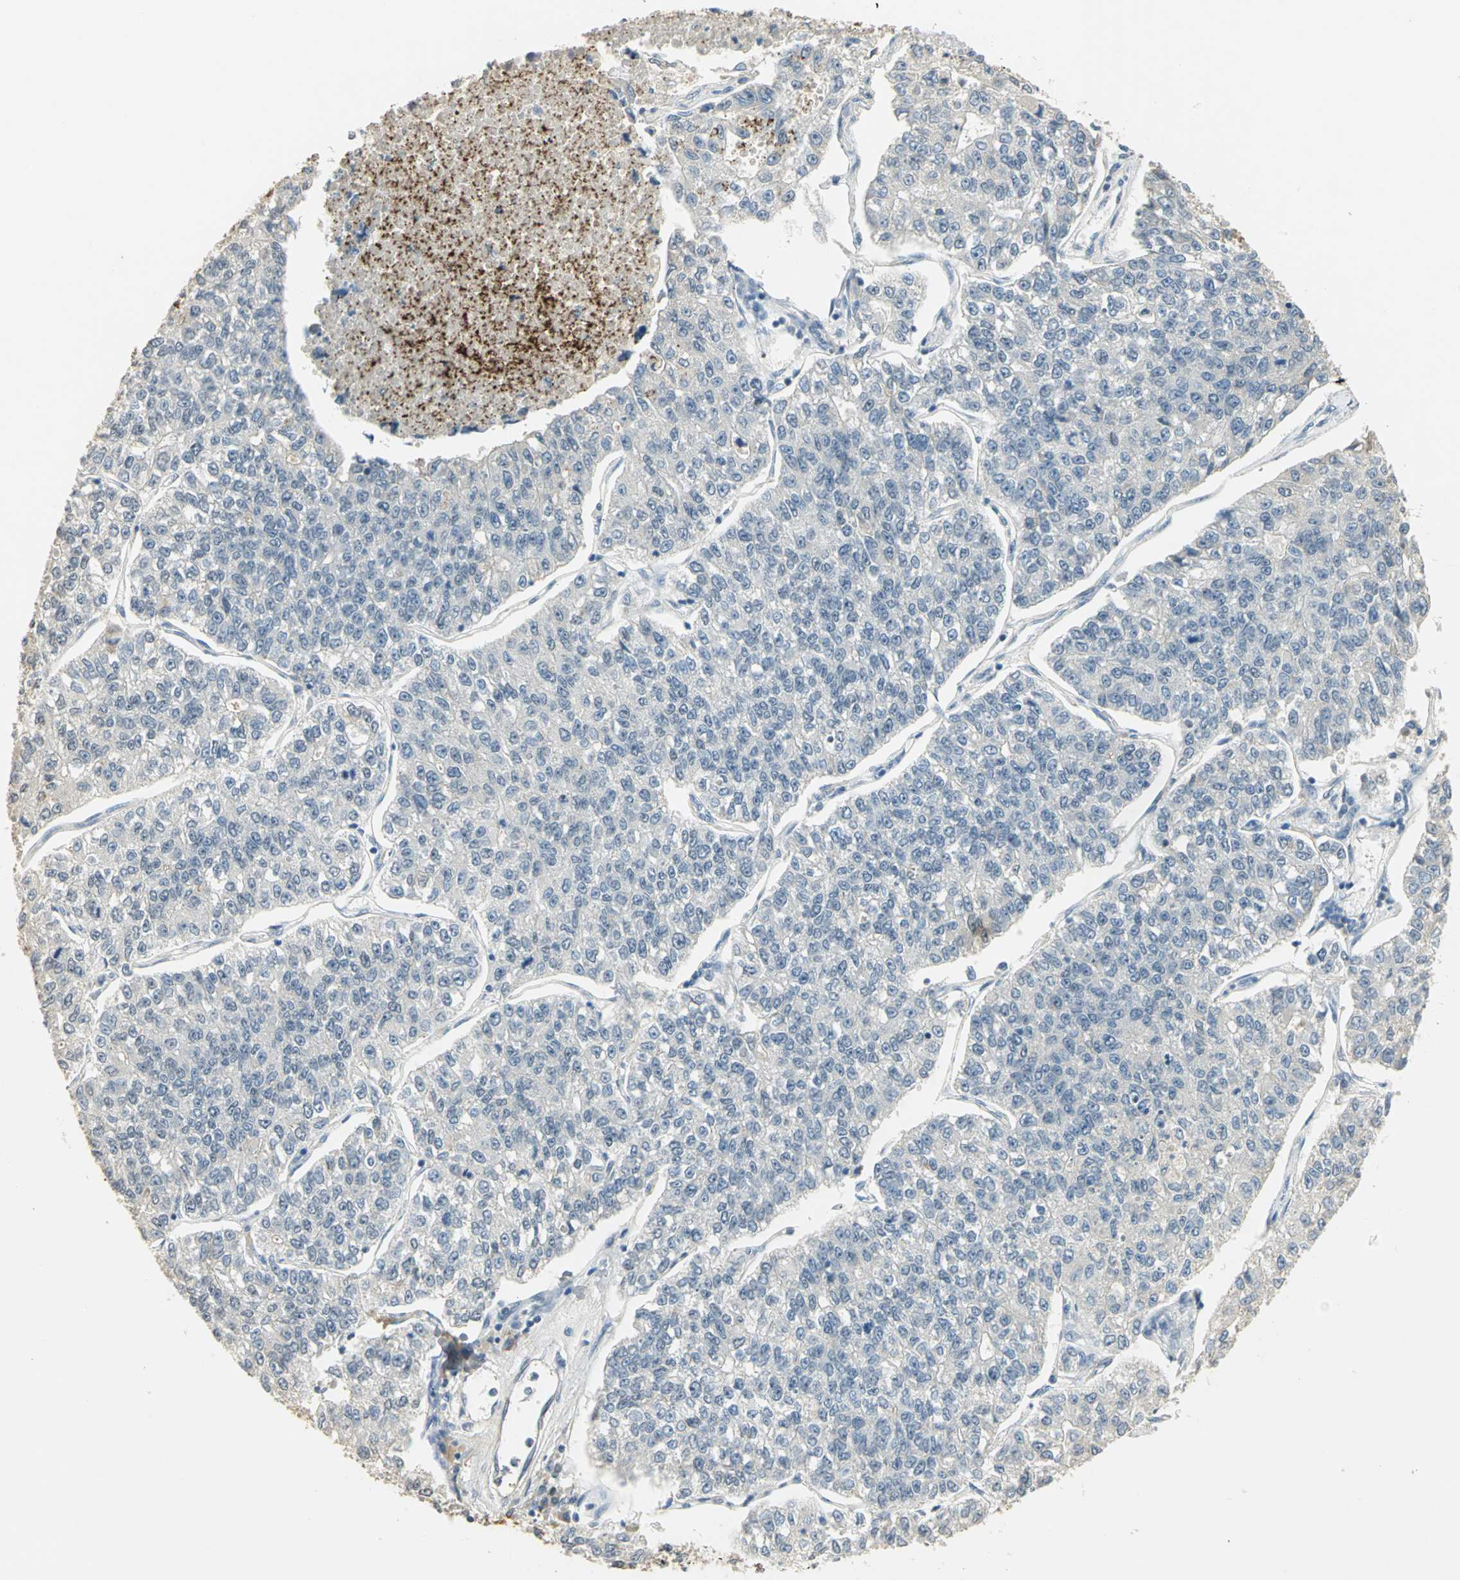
{"staining": {"intensity": "negative", "quantity": "none", "location": "none"}, "tissue": "lung cancer", "cell_type": "Tumor cells", "image_type": "cancer", "snomed": [{"axis": "morphology", "description": "Adenocarcinoma, NOS"}, {"axis": "topography", "description": "Lung"}], "caption": "A high-resolution photomicrograph shows IHC staining of lung cancer (adenocarcinoma), which displays no significant expression in tumor cells. (Stains: DAB (3,3'-diaminobenzidine) IHC with hematoxylin counter stain, Microscopy: brightfield microscopy at high magnification).", "gene": "AK6", "patient": {"sex": "male", "age": 49}}